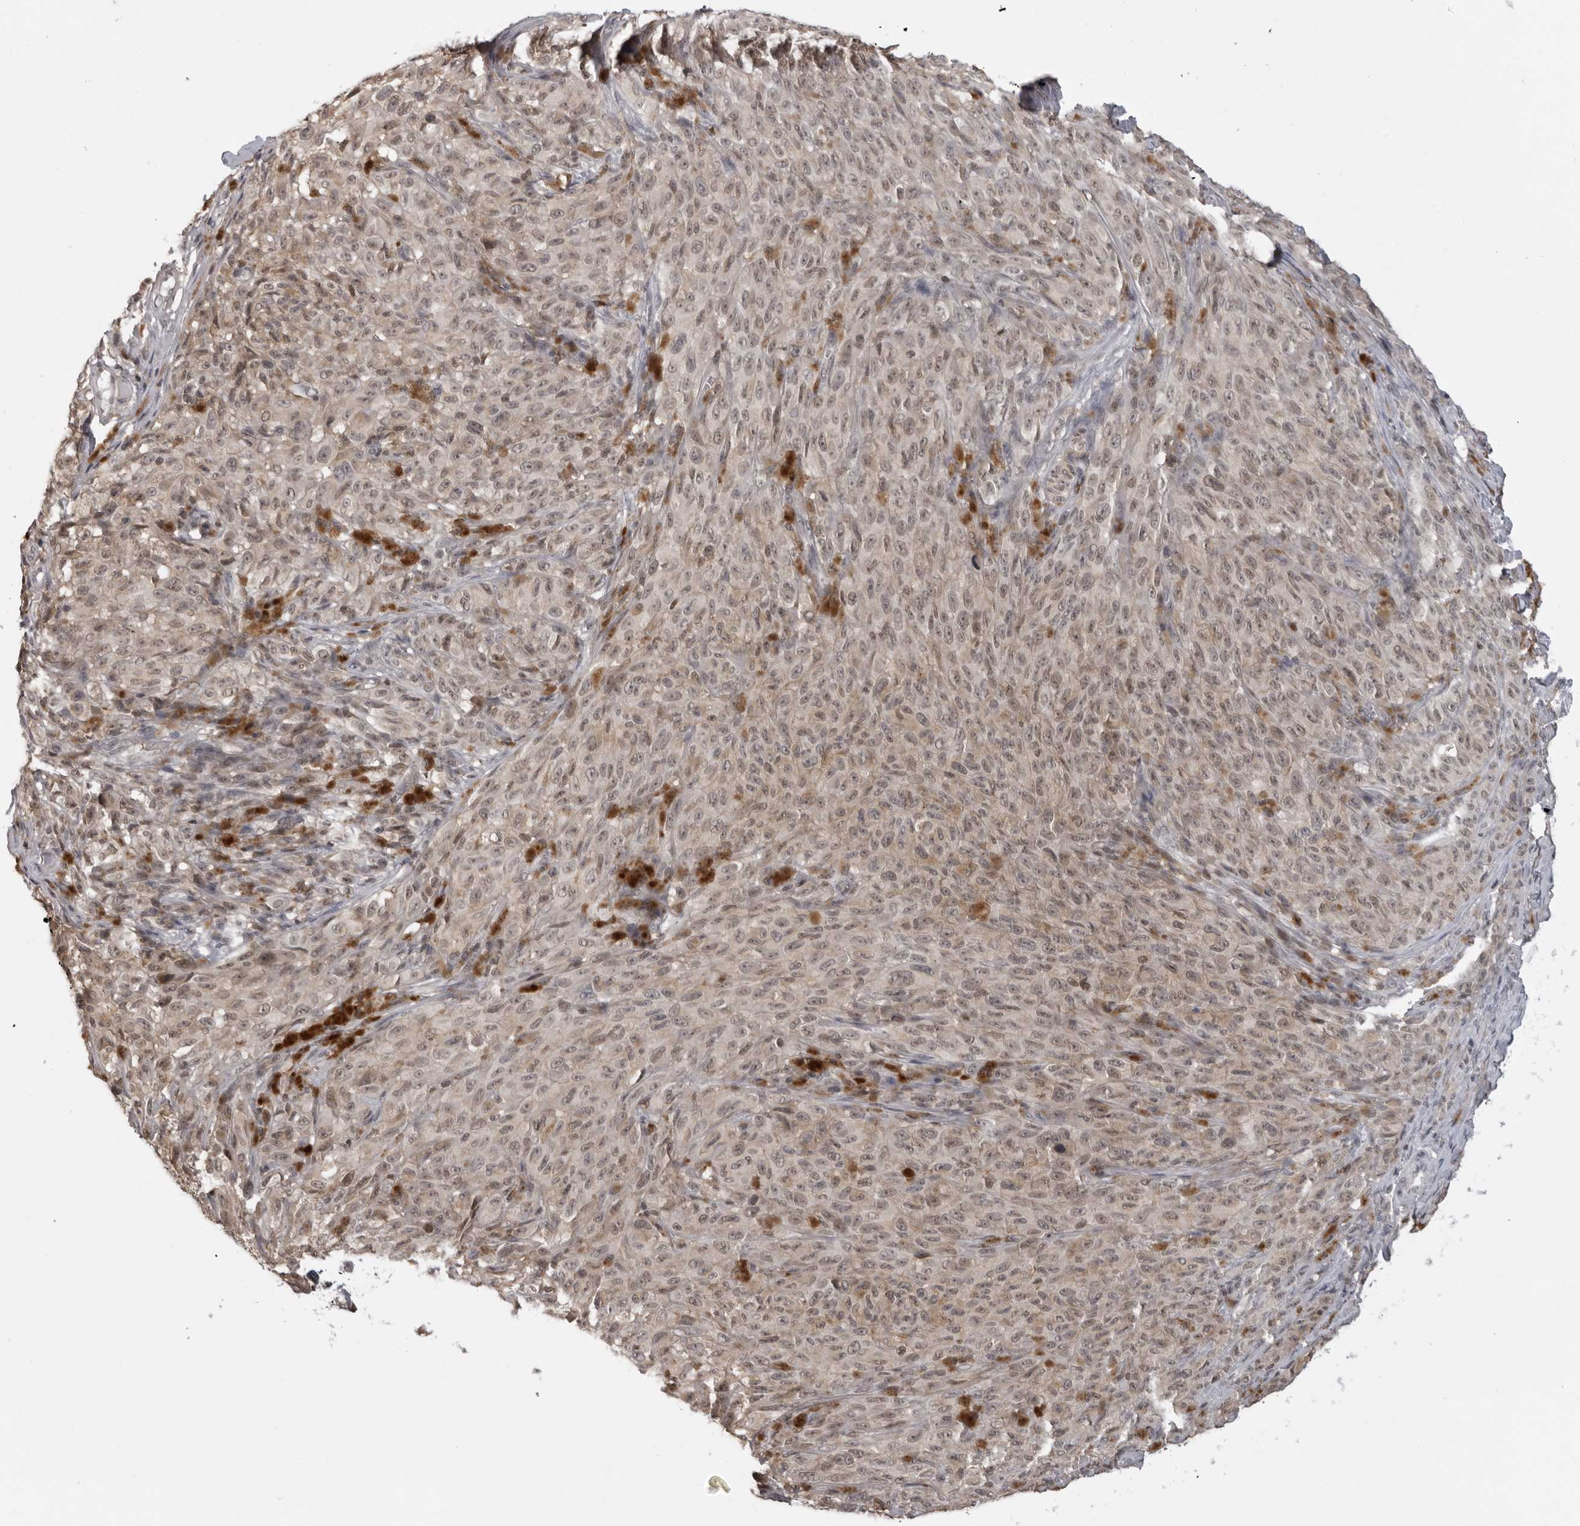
{"staining": {"intensity": "weak", "quantity": "25%-75%", "location": "cytoplasmic/membranous"}, "tissue": "melanoma", "cell_type": "Tumor cells", "image_type": "cancer", "snomed": [{"axis": "morphology", "description": "Malignant melanoma, NOS"}, {"axis": "topography", "description": "Skin"}], "caption": "Melanoma stained with DAB (3,3'-diaminobenzidine) immunohistochemistry exhibits low levels of weak cytoplasmic/membranous staining in approximately 25%-75% of tumor cells. The staining was performed using DAB to visualize the protein expression in brown, while the nuclei were stained in blue with hematoxylin (Magnification: 20x).", "gene": "PDCL3", "patient": {"sex": "female", "age": 82}}